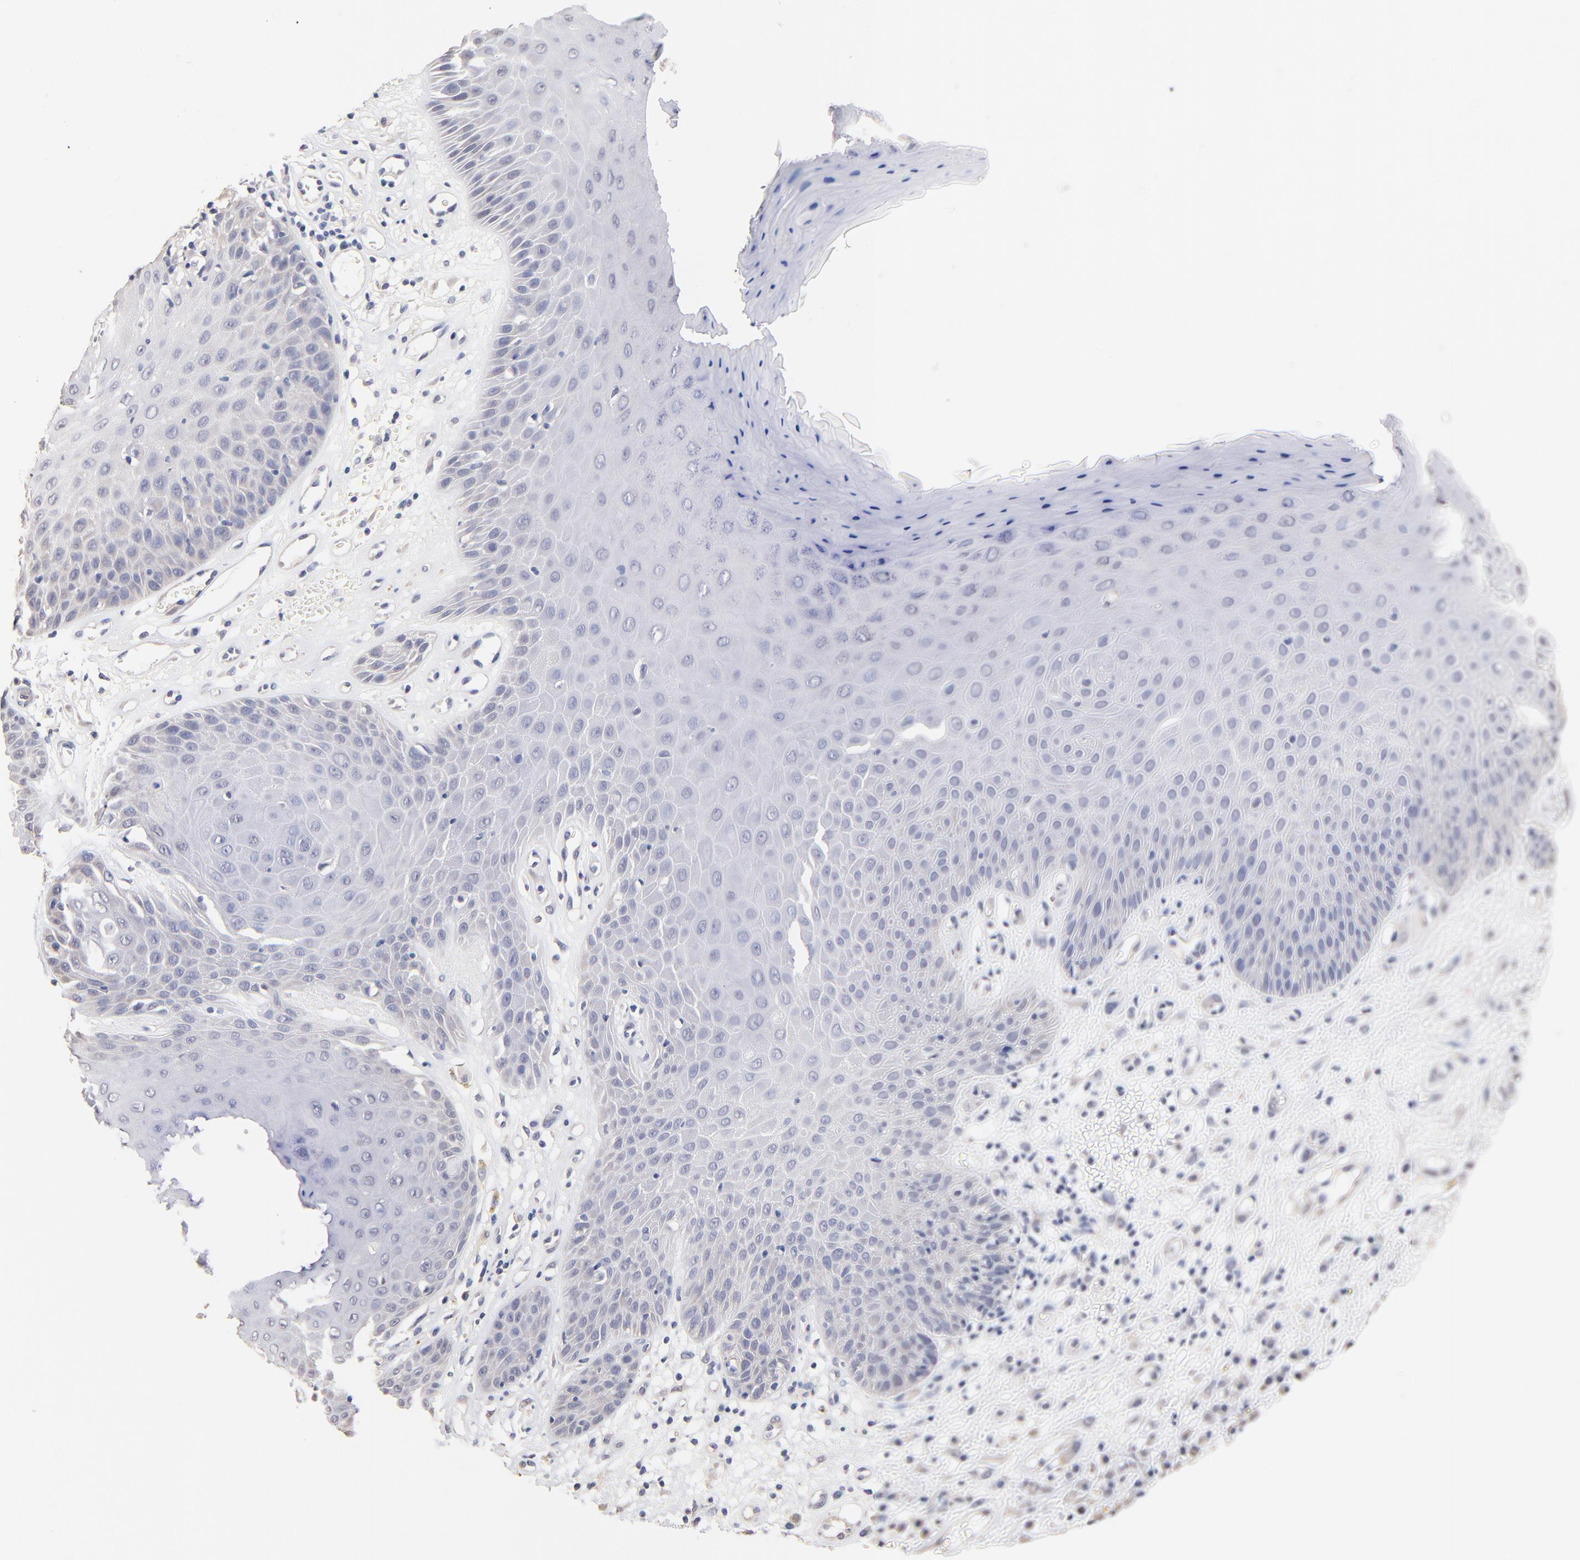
{"staining": {"intensity": "negative", "quantity": "none", "location": "none"}, "tissue": "skin cancer", "cell_type": "Tumor cells", "image_type": "cancer", "snomed": [{"axis": "morphology", "description": "Squamous cell carcinoma, NOS"}, {"axis": "topography", "description": "Skin"}], "caption": "A micrograph of skin cancer stained for a protein reveals no brown staining in tumor cells. (DAB immunohistochemistry (IHC) with hematoxylin counter stain).", "gene": "RIBC2", "patient": {"sex": "male", "age": 65}}